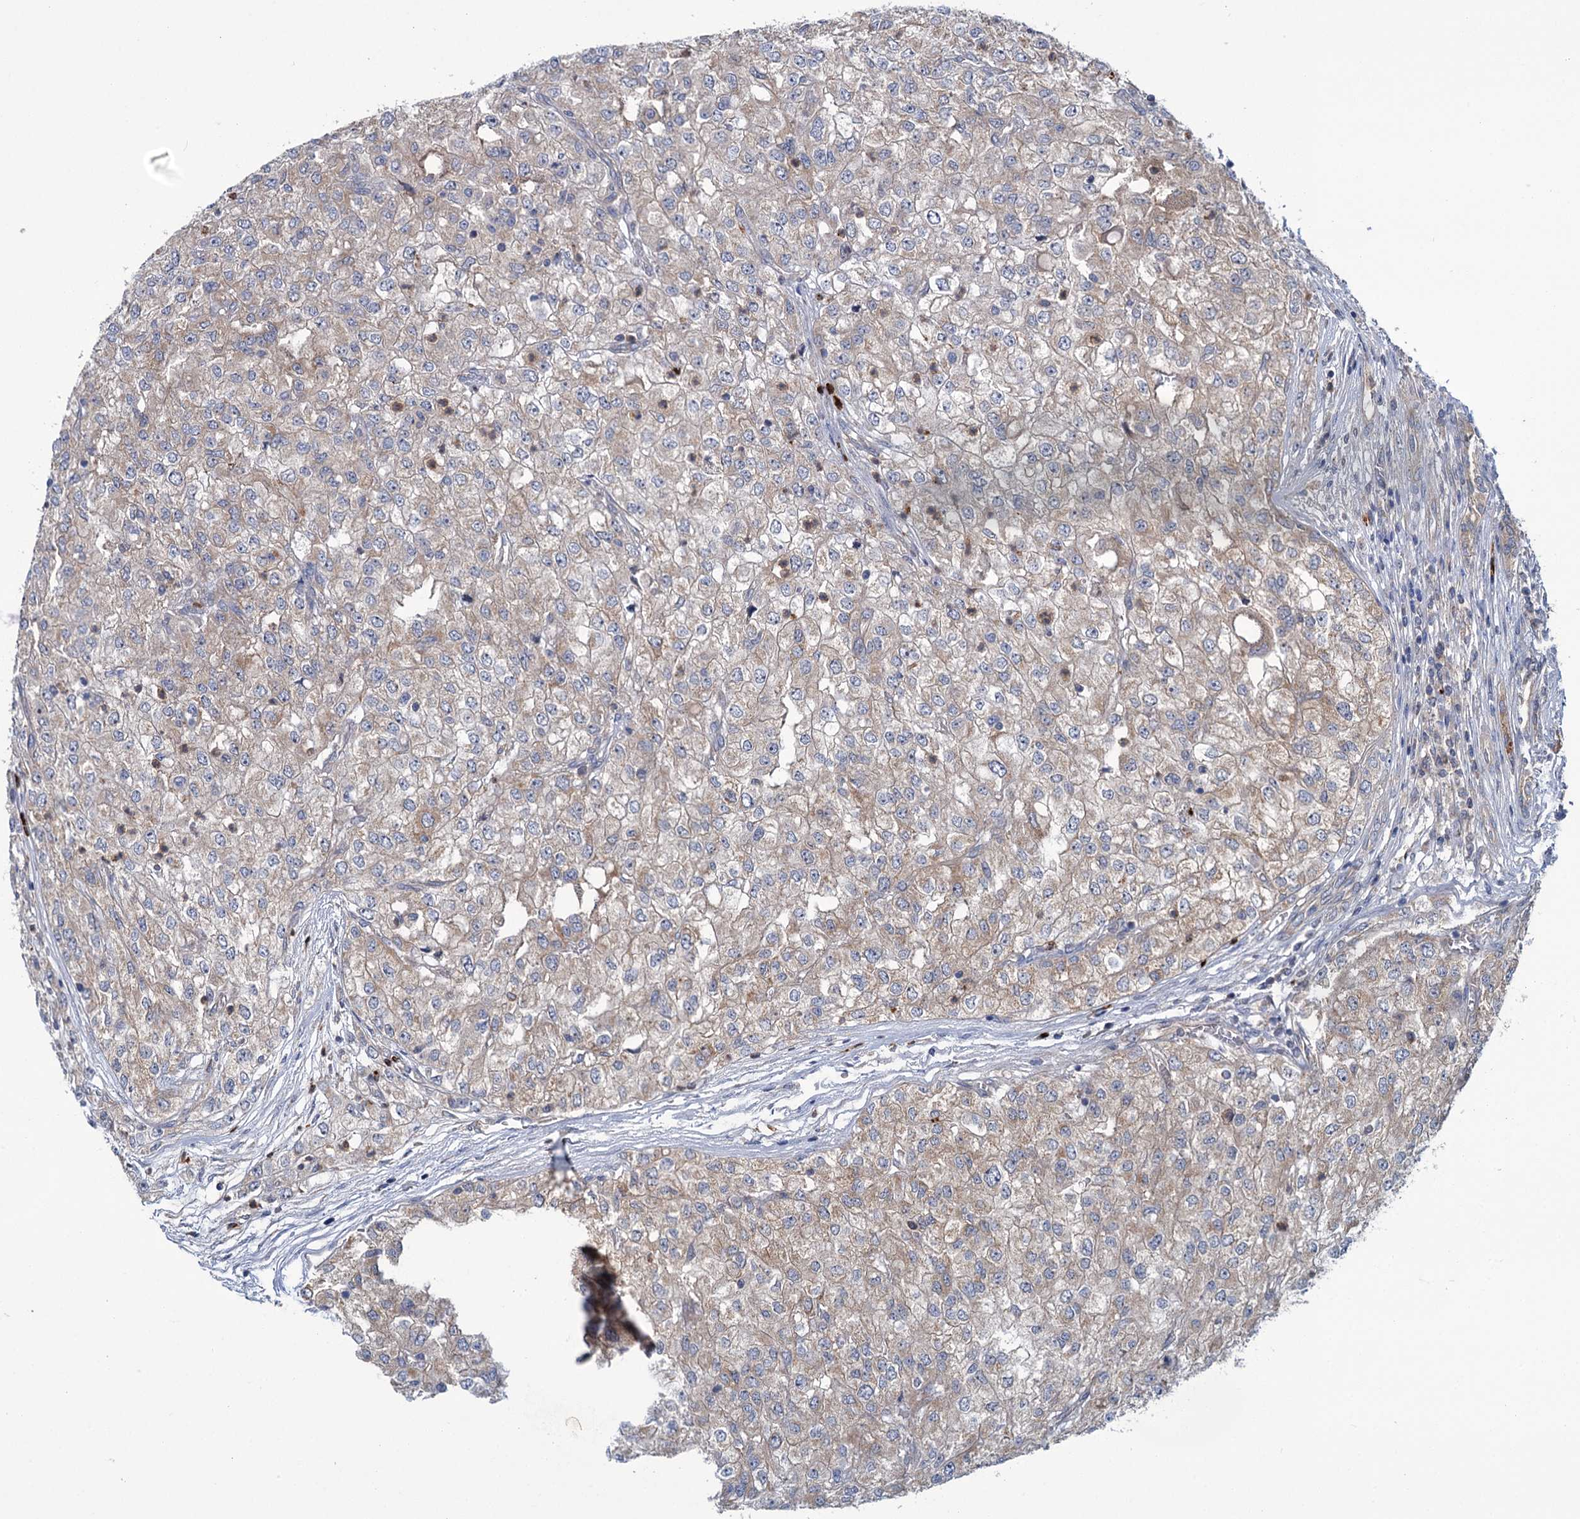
{"staining": {"intensity": "weak", "quantity": "25%-75%", "location": "cytoplasmic/membranous"}, "tissue": "renal cancer", "cell_type": "Tumor cells", "image_type": "cancer", "snomed": [{"axis": "morphology", "description": "Adenocarcinoma, NOS"}, {"axis": "topography", "description": "Kidney"}], "caption": "High-magnification brightfield microscopy of renal adenocarcinoma stained with DAB (brown) and counterstained with hematoxylin (blue). tumor cells exhibit weak cytoplasmic/membranous expression is seen in approximately25%-75% of cells.", "gene": "DYNC2H1", "patient": {"sex": "female", "age": 54}}